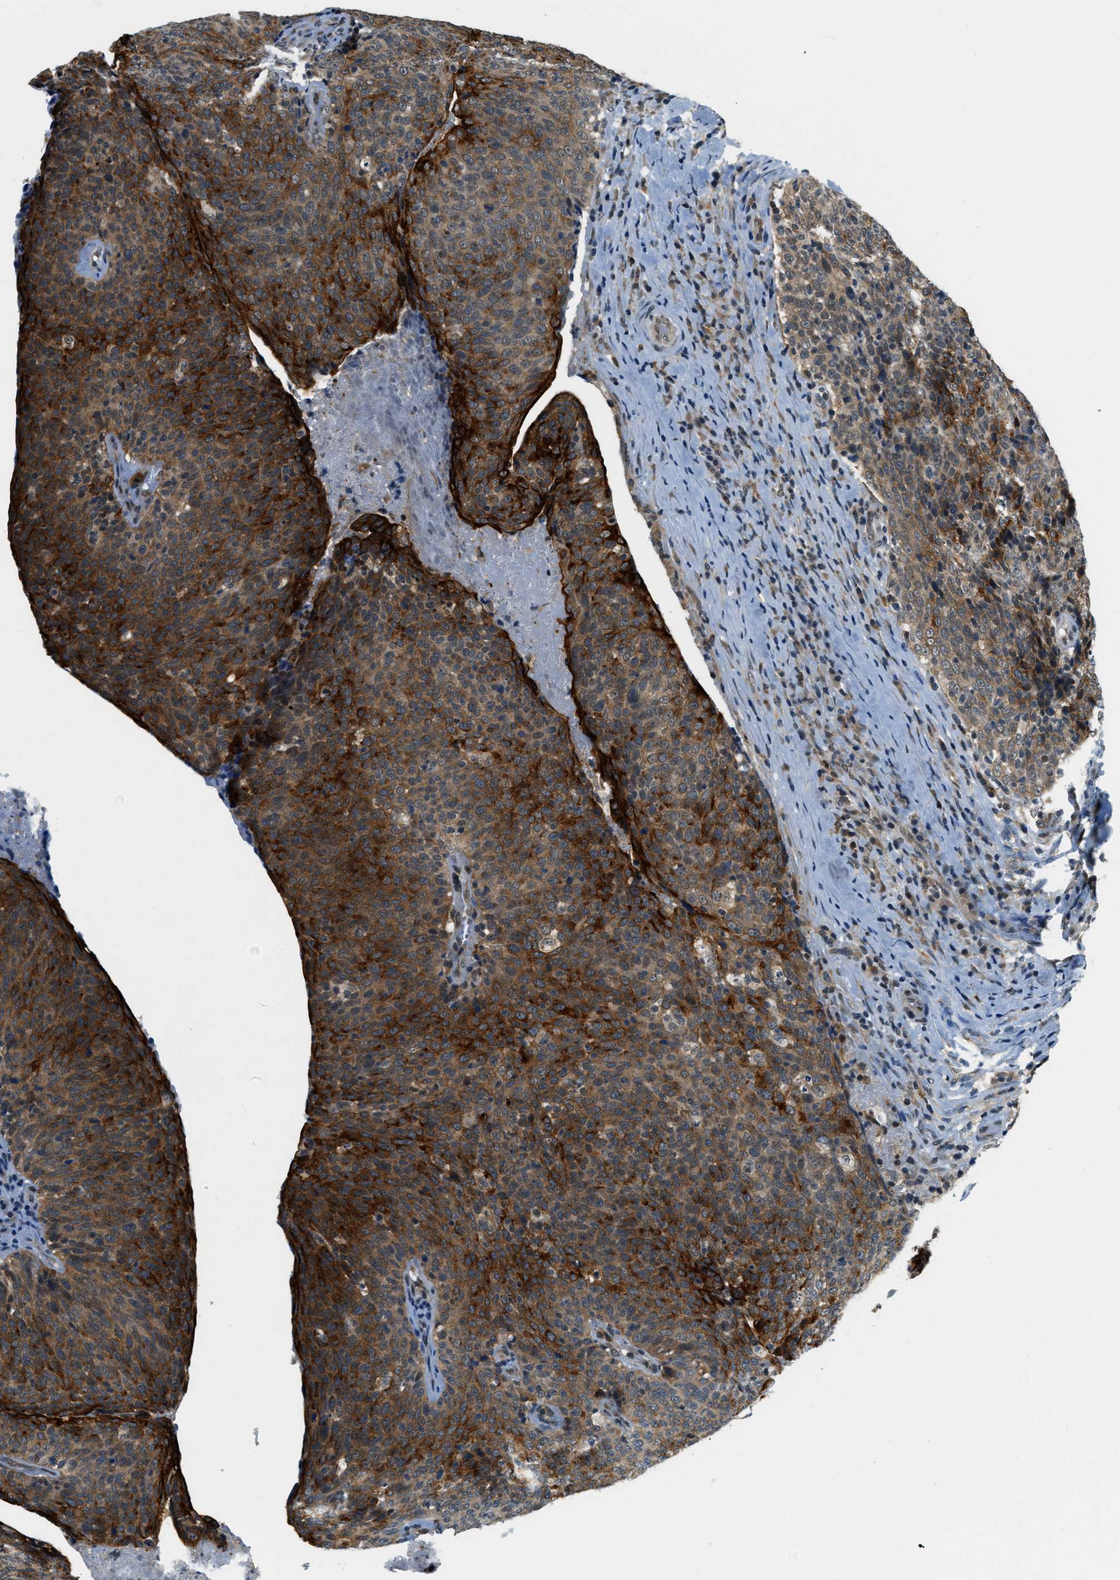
{"staining": {"intensity": "strong", "quantity": ">75%", "location": "cytoplasmic/membranous"}, "tissue": "head and neck cancer", "cell_type": "Tumor cells", "image_type": "cancer", "snomed": [{"axis": "morphology", "description": "Squamous cell carcinoma, NOS"}, {"axis": "morphology", "description": "Squamous cell carcinoma, metastatic, NOS"}, {"axis": "topography", "description": "Lymph node"}, {"axis": "topography", "description": "Head-Neck"}], "caption": "The image displays immunohistochemical staining of head and neck metastatic squamous cell carcinoma. There is strong cytoplasmic/membranous positivity is appreciated in about >75% of tumor cells.", "gene": "RAB11FIP1", "patient": {"sex": "male", "age": 62}}